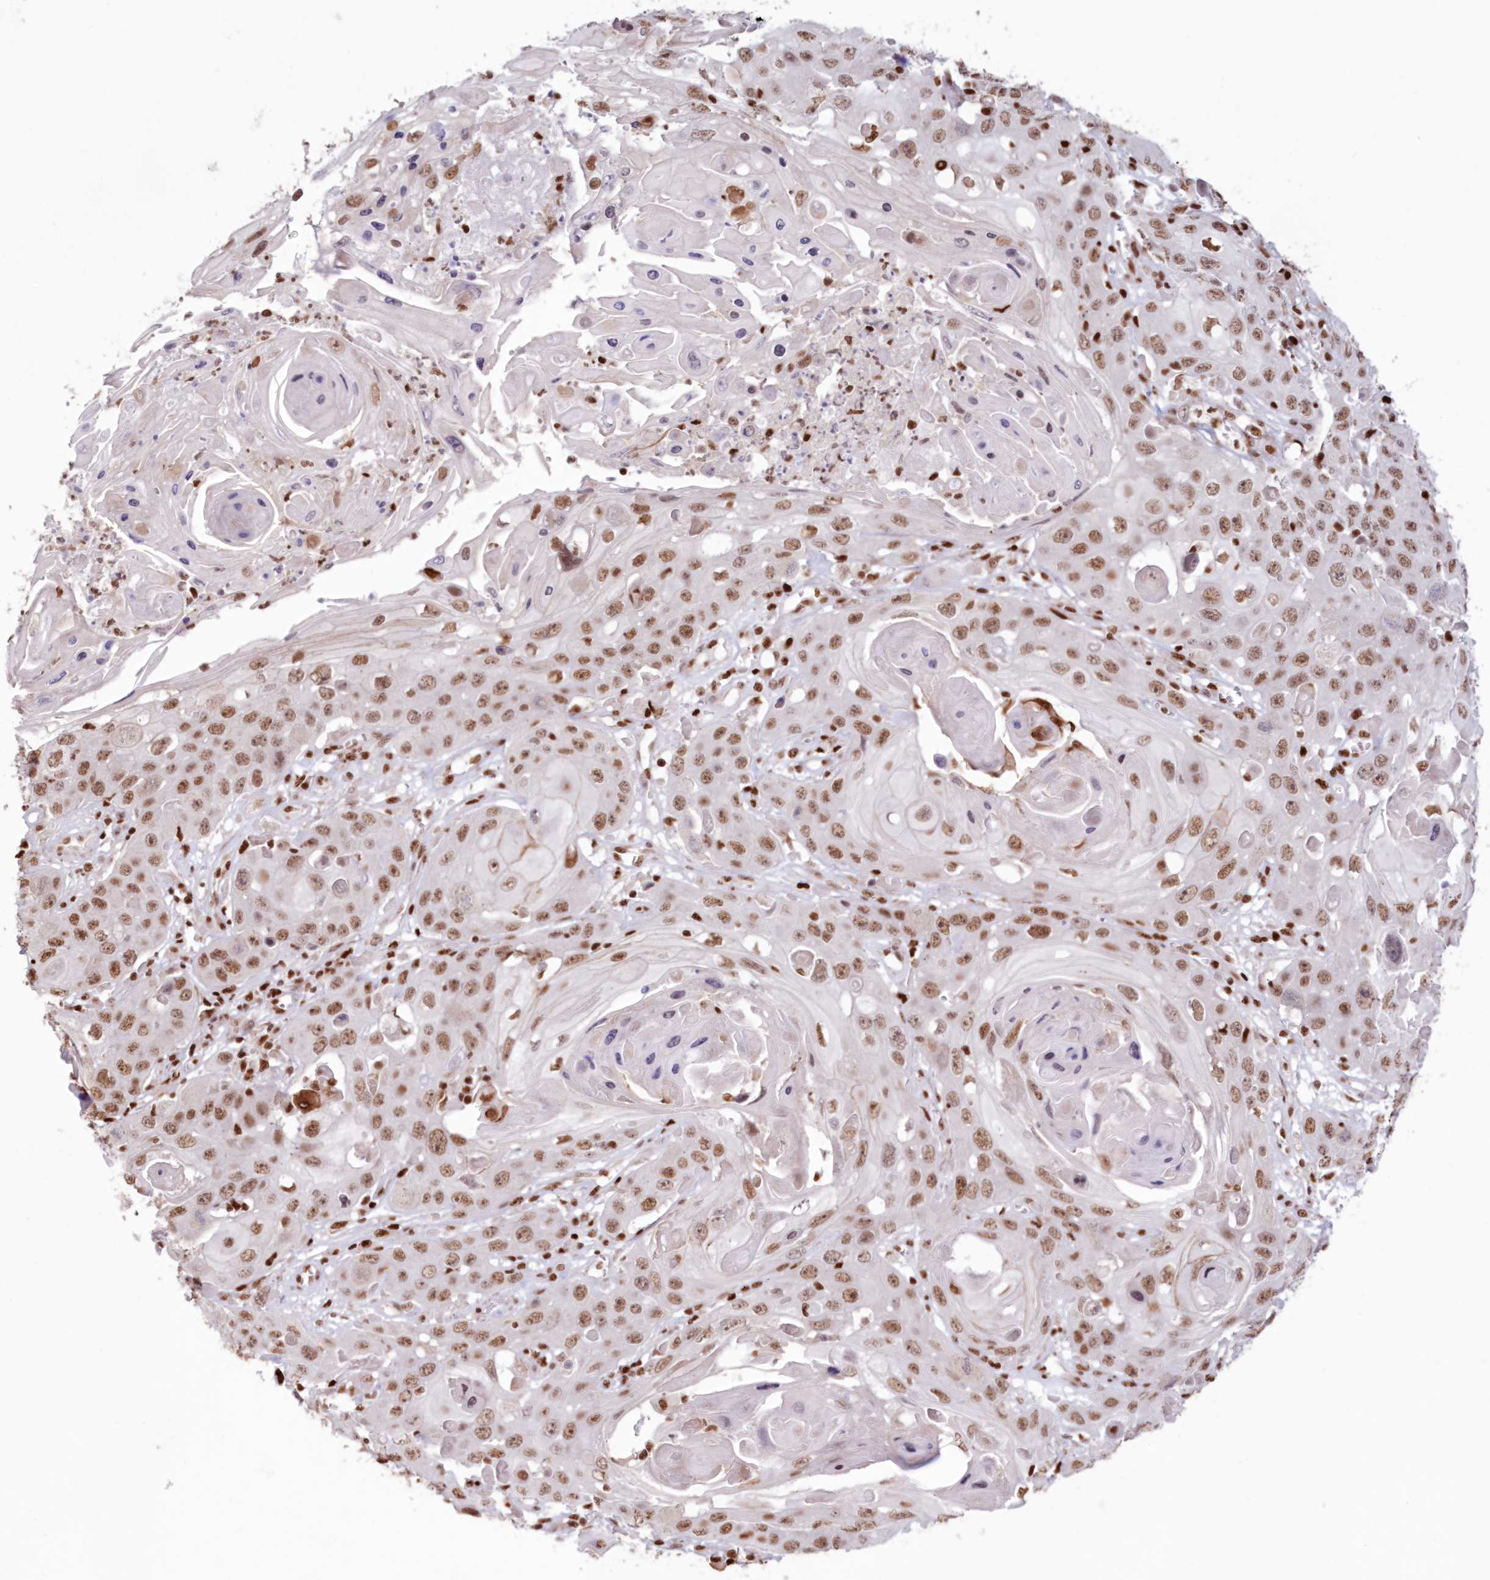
{"staining": {"intensity": "moderate", "quantity": ">75%", "location": "nuclear"}, "tissue": "skin cancer", "cell_type": "Tumor cells", "image_type": "cancer", "snomed": [{"axis": "morphology", "description": "Squamous cell carcinoma, NOS"}, {"axis": "topography", "description": "Skin"}], "caption": "Skin cancer (squamous cell carcinoma) tissue displays moderate nuclear positivity in about >75% of tumor cells, visualized by immunohistochemistry. Using DAB (brown) and hematoxylin (blue) stains, captured at high magnification using brightfield microscopy.", "gene": "POLR2B", "patient": {"sex": "male", "age": 55}}